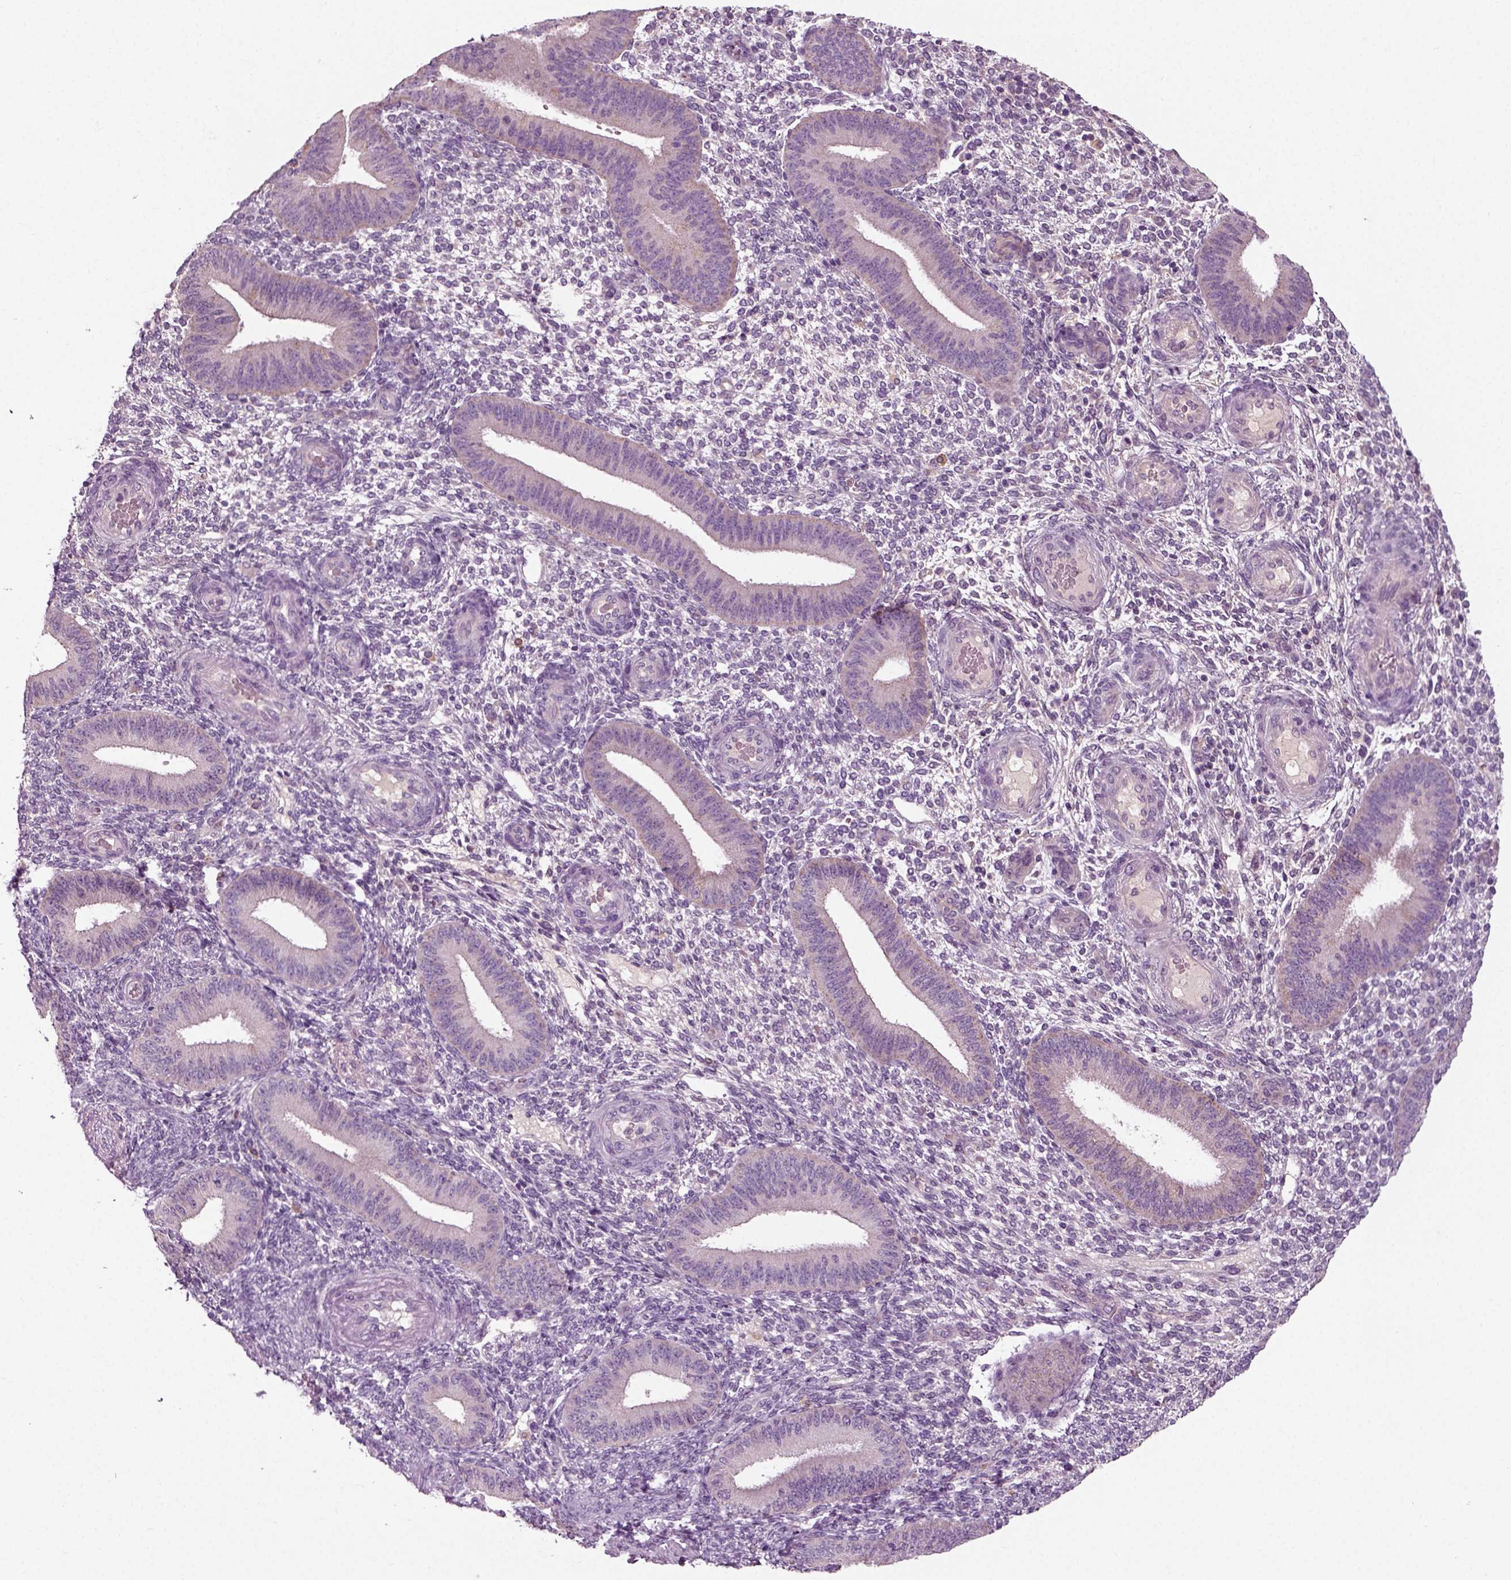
{"staining": {"intensity": "negative", "quantity": "none", "location": "none"}, "tissue": "endometrium", "cell_type": "Cells in endometrial stroma", "image_type": "normal", "snomed": [{"axis": "morphology", "description": "Normal tissue, NOS"}, {"axis": "topography", "description": "Endometrium"}], "caption": "Immunohistochemical staining of normal human endometrium shows no significant positivity in cells in endometrial stroma. (DAB (3,3'-diaminobenzidine) IHC with hematoxylin counter stain).", "gene": "RND2", "patient": {"sex": "female", "age": 39}}